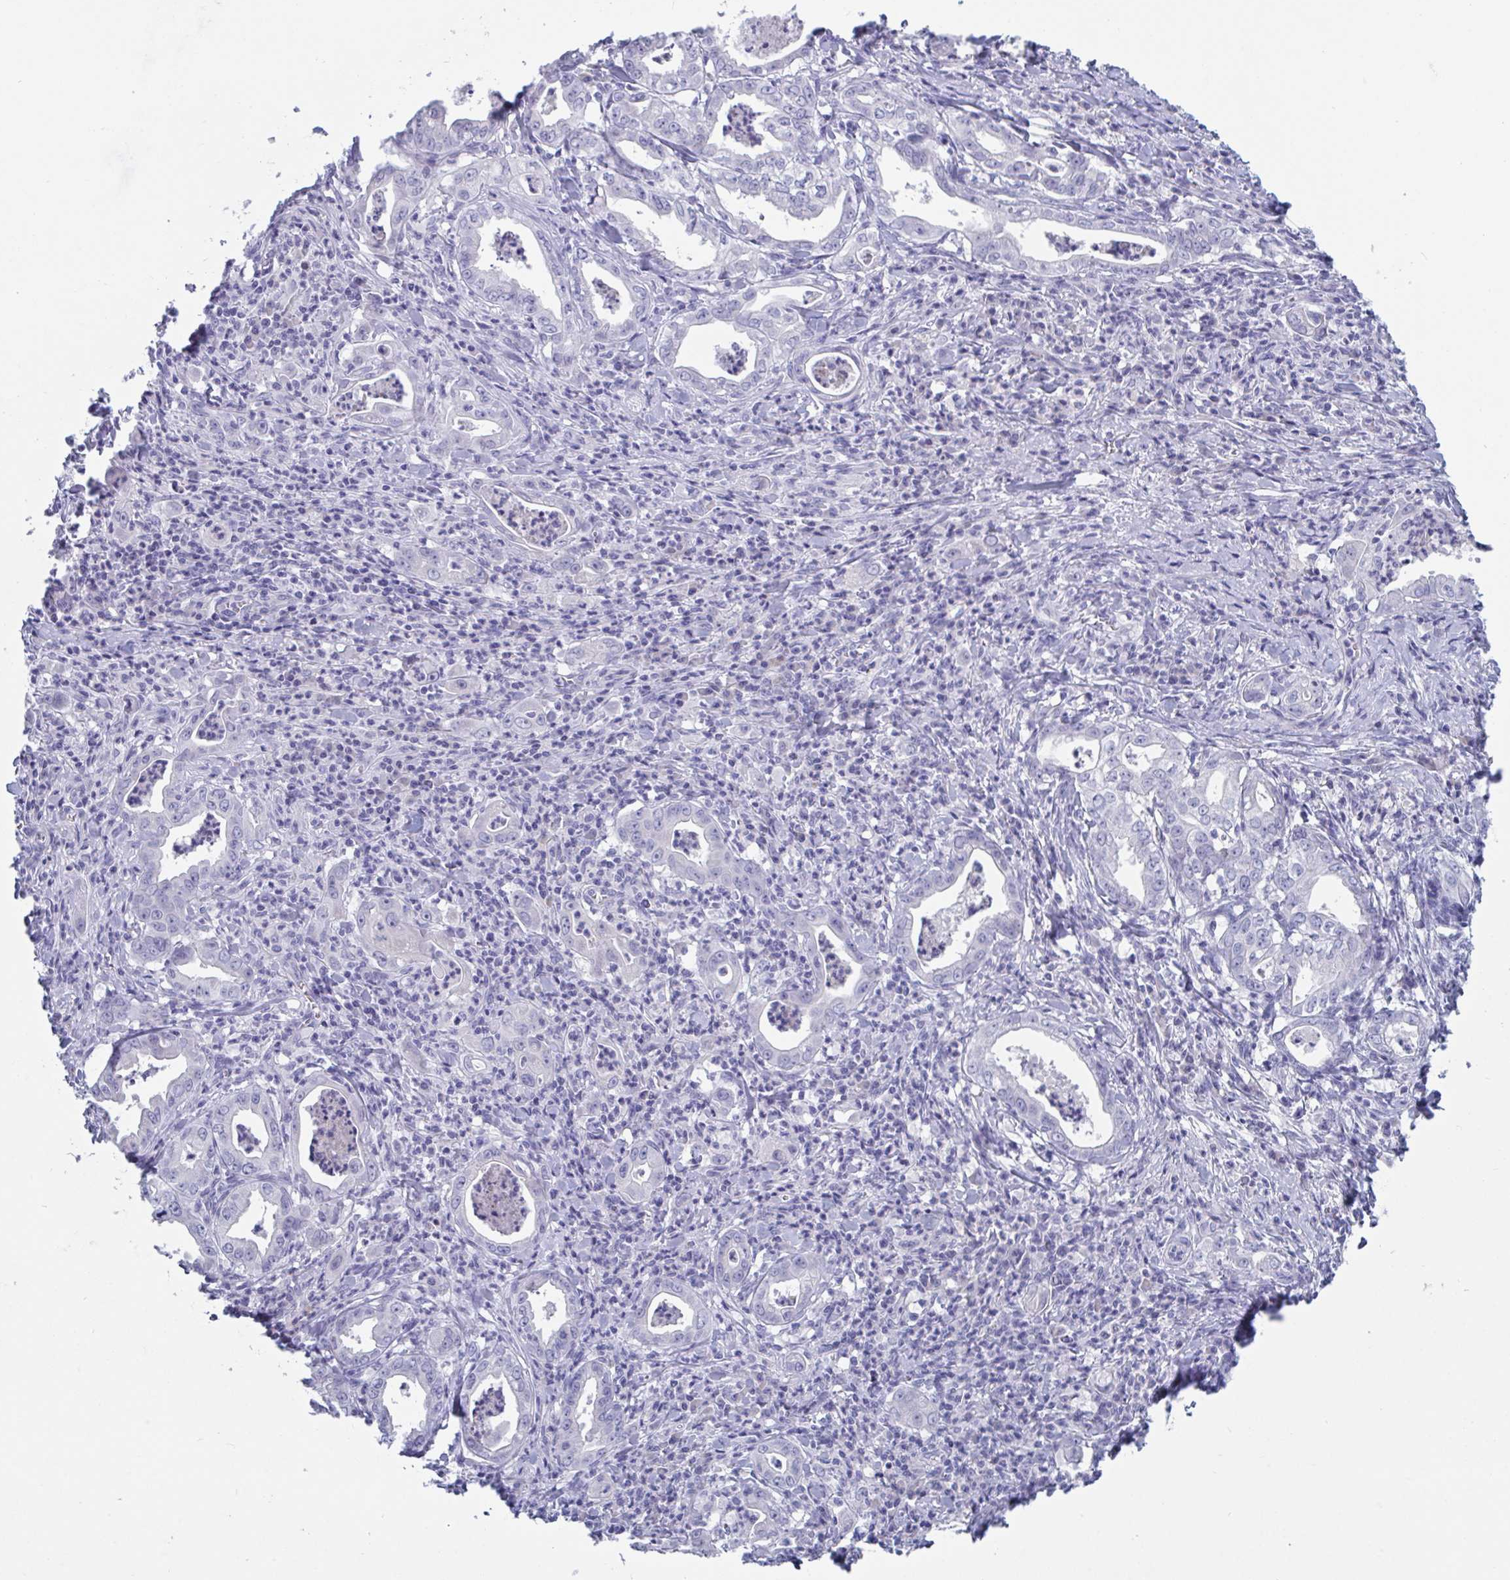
{"staining": {"intensity": "negative", "quantity": "none", "location": "none"}, "tissue": "stomach cancer", "cell_type": "Tumor cells", "image_type": "cancer", "snomed": [{"axis": "morphology", "description": "Adenocarcinoma, NOS"}, {"axis": "topography", "description": "Stomach, upper"}], "caption": "Tumor cells show no significant protein staining in stomach cancer. Nuclei are stained in blue.", "gene": "DPEP3", "patient": {"sex": "female", "age": 79}}